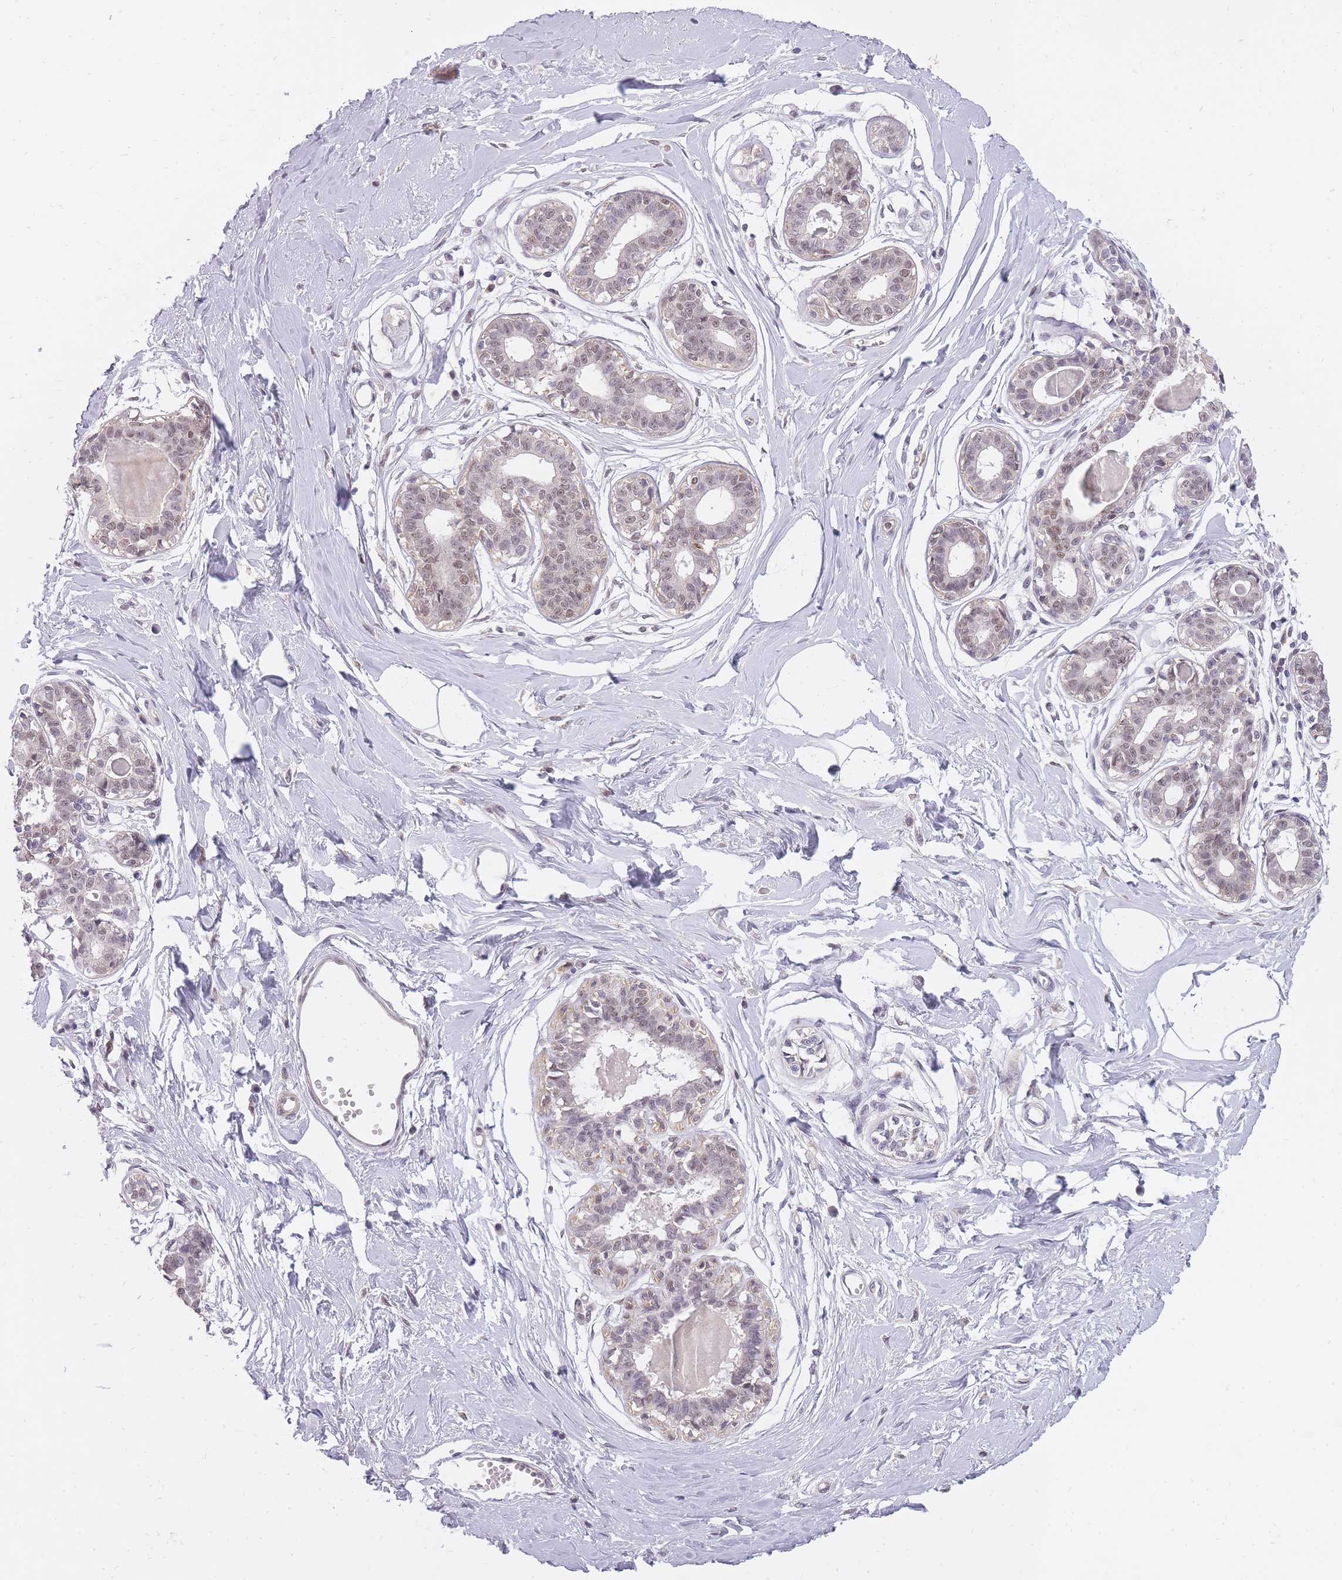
{"staining": {"intensity": "negative", "quantity": "none", "location": "none"}, "tissue": "breast", "cell_type": "Adipocytes", "image_type": "normal", "snomed": [{"axis": "morphology", "description": "Normal tissue, NOS"}, {"axis": "topography", "description": "Breast"}], "caption": "Immunohistochemistry (IHC) photomicrograph of normal breast: breast stained with DAB (3,3'-diaminobenzidine) displays no significant protein expression in adipocytes. (Immunohistochemistry, brightfield microscopy, high magnification).", "gene": "TIGD1", "patient": {"sex": "female", "age": 45}}